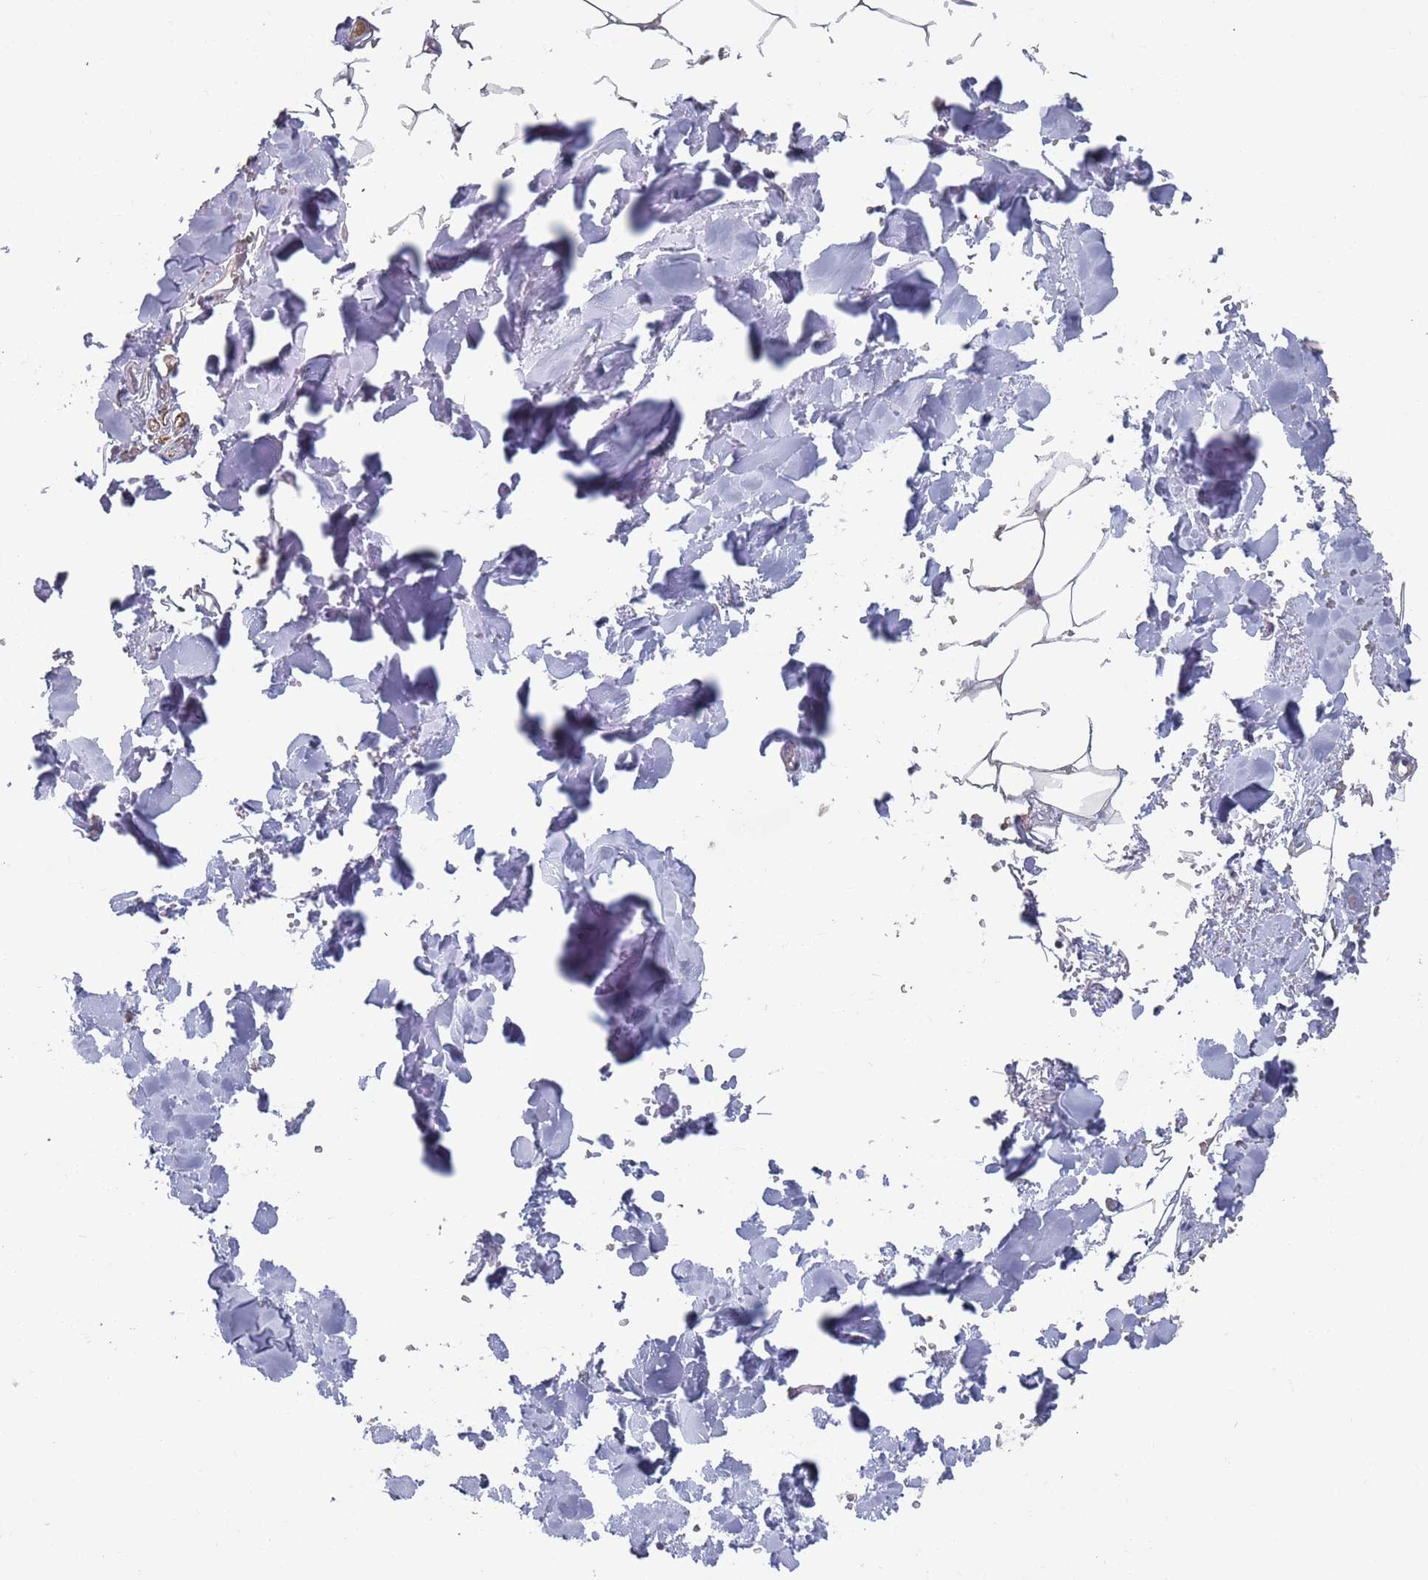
{"staining": {"intensity": "weak", "quantity": "25%-75%", "location": "cytoplasmic/membranous"}, "tissue": "adipose tissue", "cell_type": "Adipocytes", "image_type": "normal", "snomed": [{"axis": "morphology", "description": "Normal tissue, NOS"}, {"axis": "topography", "description": "Salivary gland"}, {"axis": "topography", "description": "Peripheral nerve tissue"}], "caption": "Brown immunohistochemical staining in benign human adipose tissue displays weak cytoplasmic/membranous positivity in about 25%-75% of adipocytes.", "gene": "DGKD", "patient": {"sex": "male", "age": 38}}